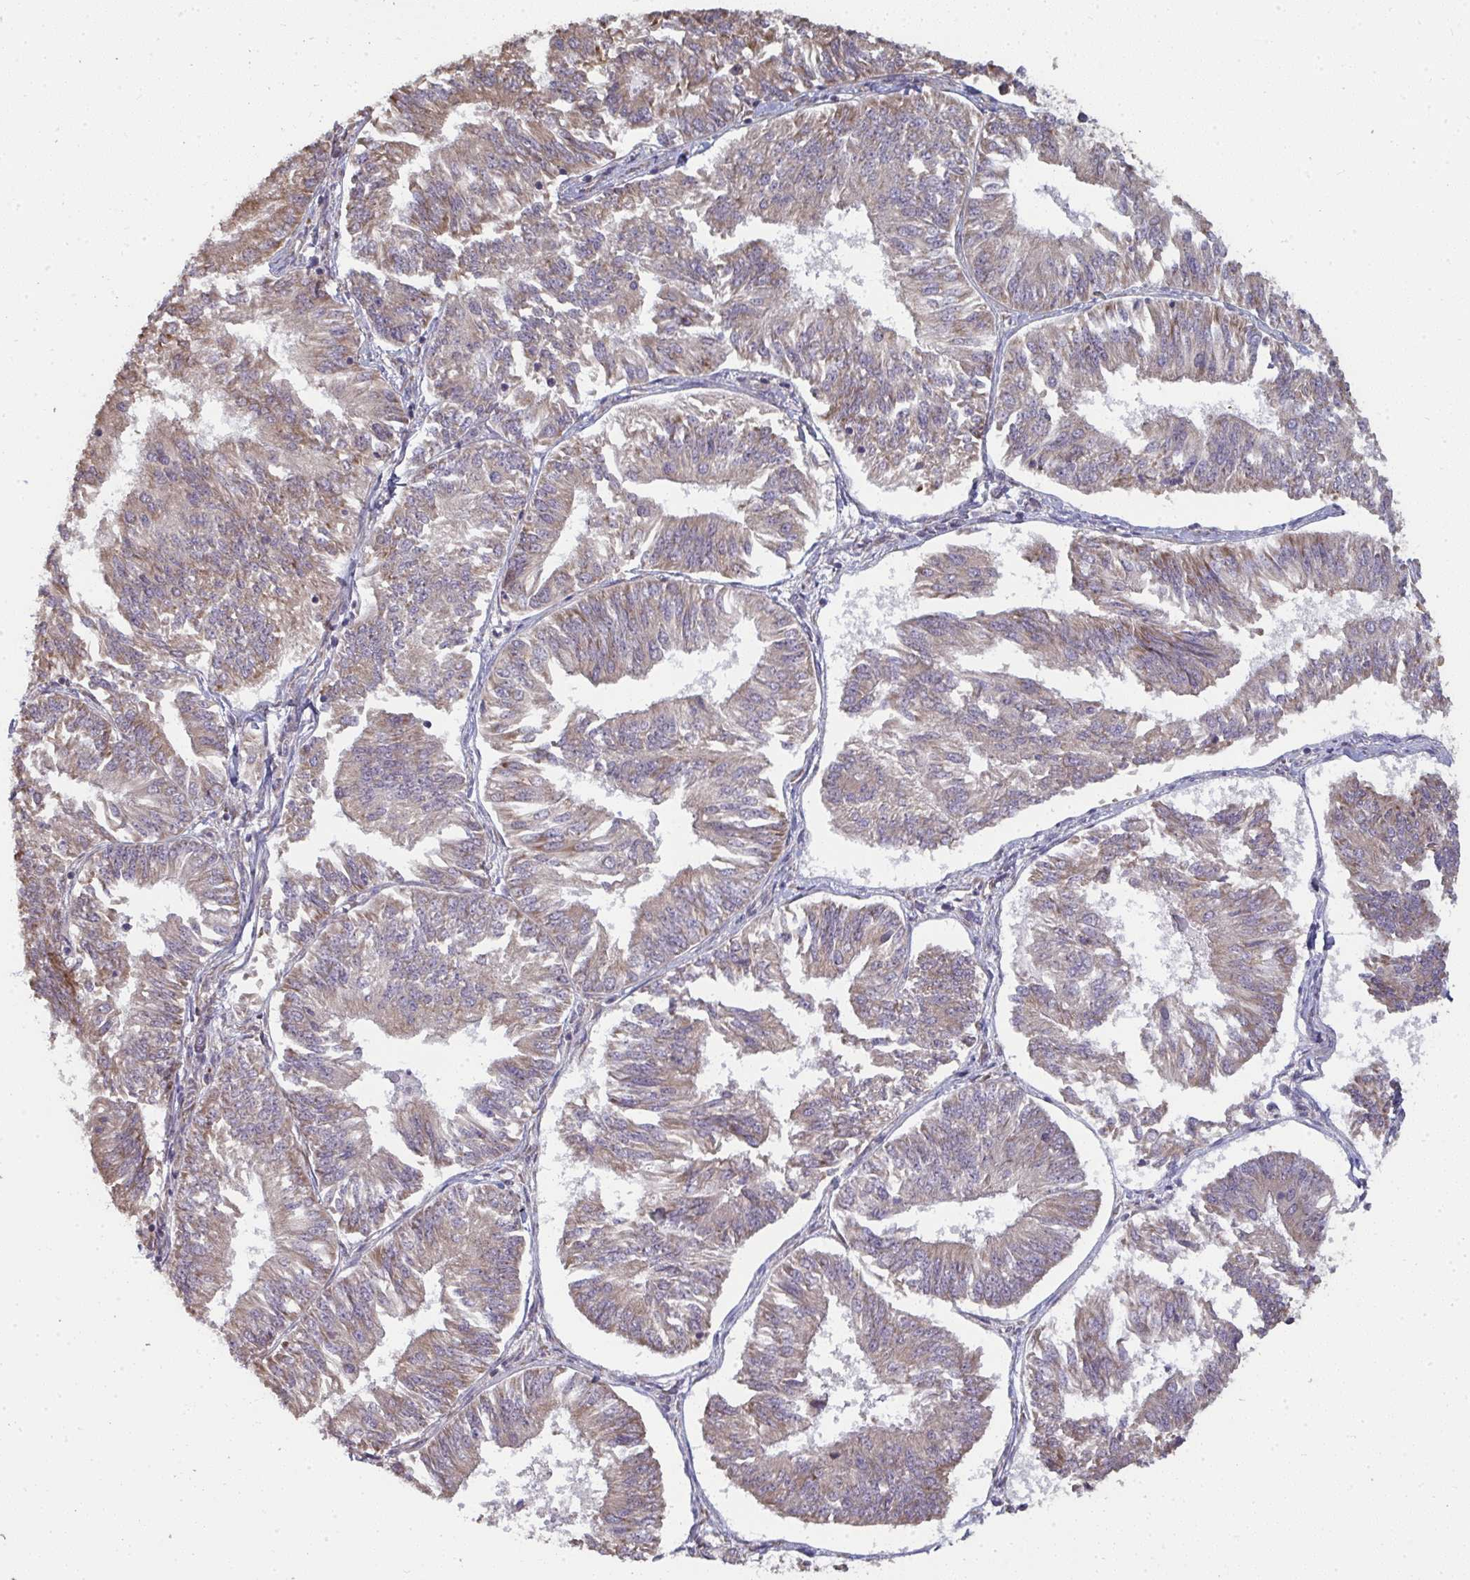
{"staining": {"intensity": "weak", "quantity": ">75%", "location": "cytoplasmic/membranous"}, "tissue": "endometrial cancer", "cell_type": "Tumor cells", "image_type": "cancer", "snomed": [{"axis": "morphology", "description": "Adenocarcinoma, NOS"}, {"axis": "topography", "description": "Endometrium"}], "caption": "Immunohistochemistry (IHC) micrograph of human adenocarcinoma (endometrial) stained for a protein (brown), which reveals low levels of weak cytoplasmic/membranous staining in about >75% of tumor cells.", "gene": "ZFYVE28", "patient": {"sex": "female", "age": 58}}